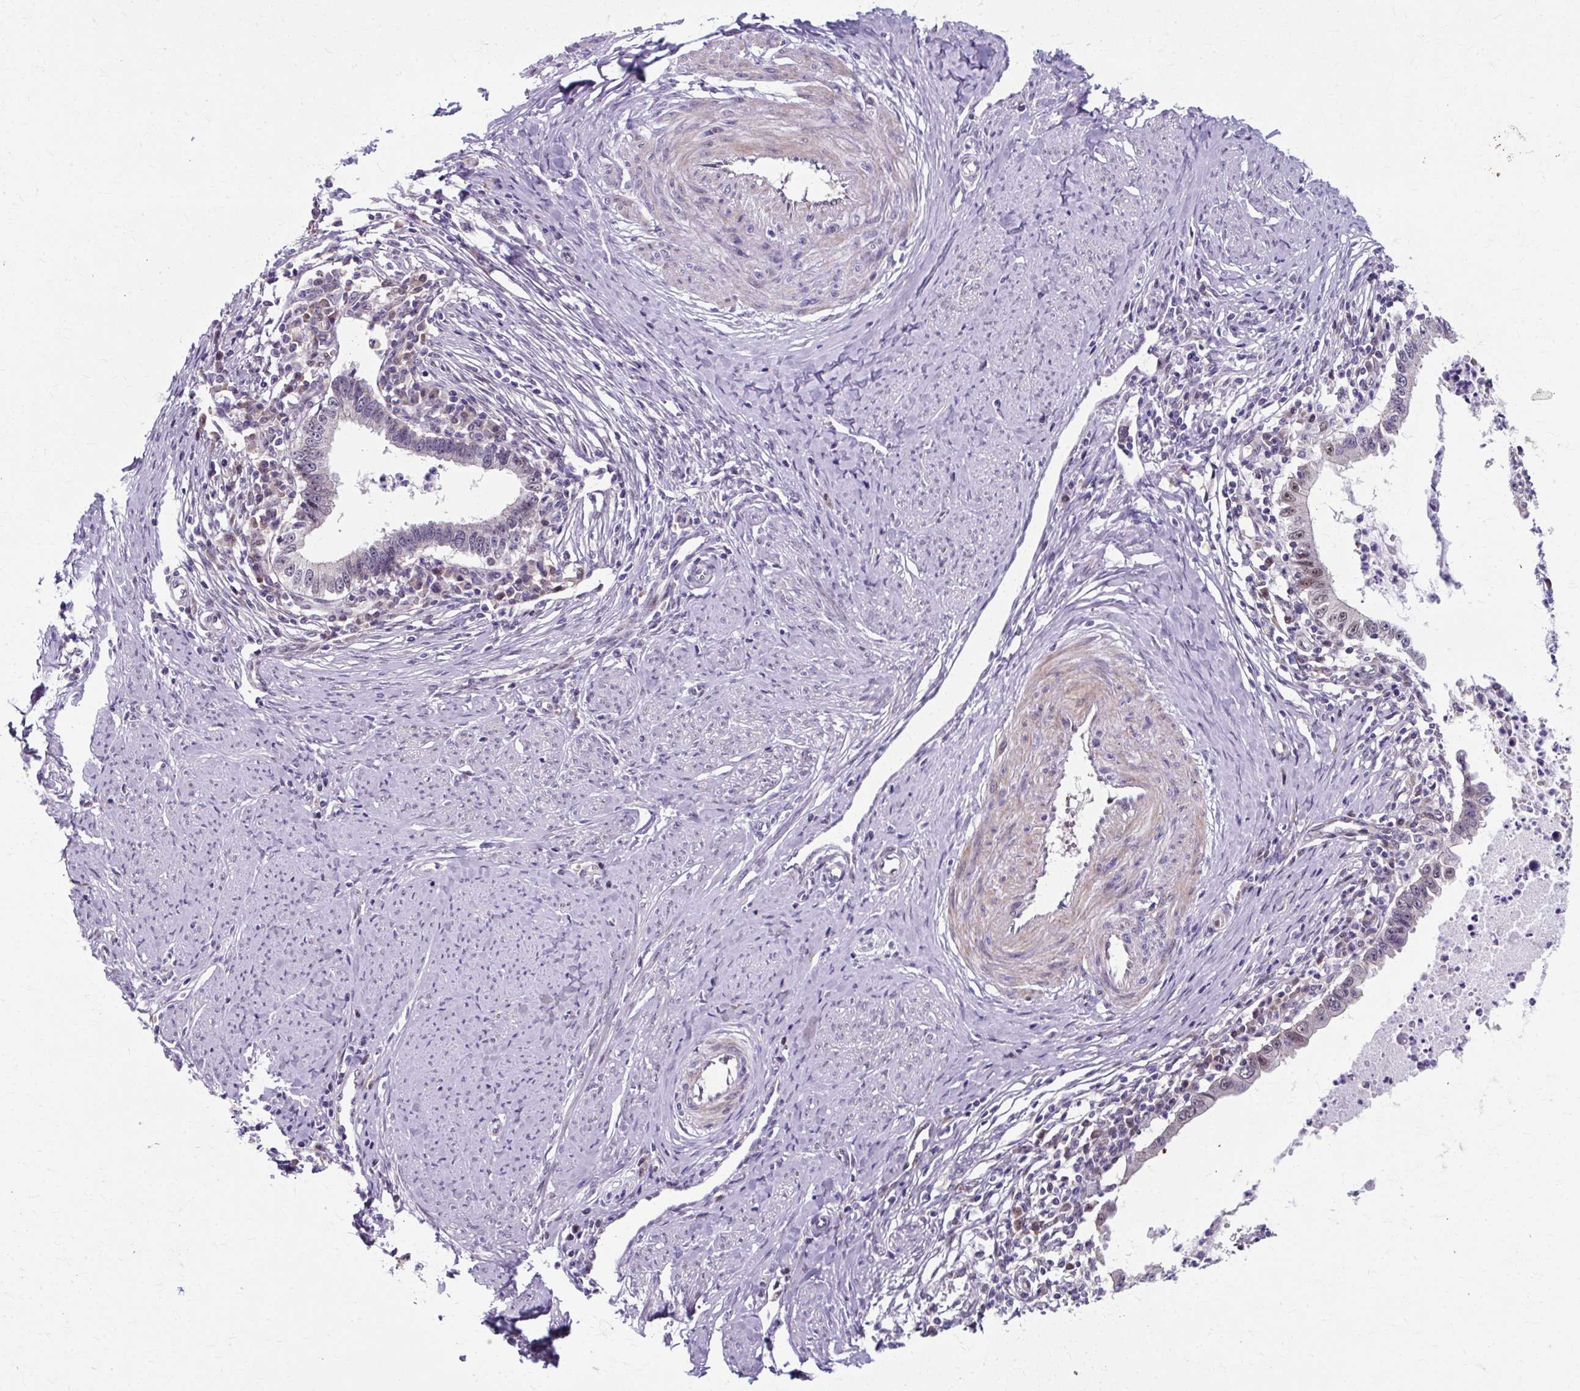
{"staining": {"intensity": "weak", "quantity": "<25%", "location": "nuclear"}, "tissue": "cervical cancer", "cell_type": "Tumor cells", "image_type": "cancer", "snomed": [{"axis": "morphology", "description": "Adenocarcinoma, NOS"}, {"axis": "topography", "description": "Cervix"}], "caption": "IHC micrograph of neoplastic tissue: human cervical cancer stained with DAB shows no significant protein positivity in tumor cells.", "gene": "ZNF555", "patient": {"sex": "female", "age": 36}}